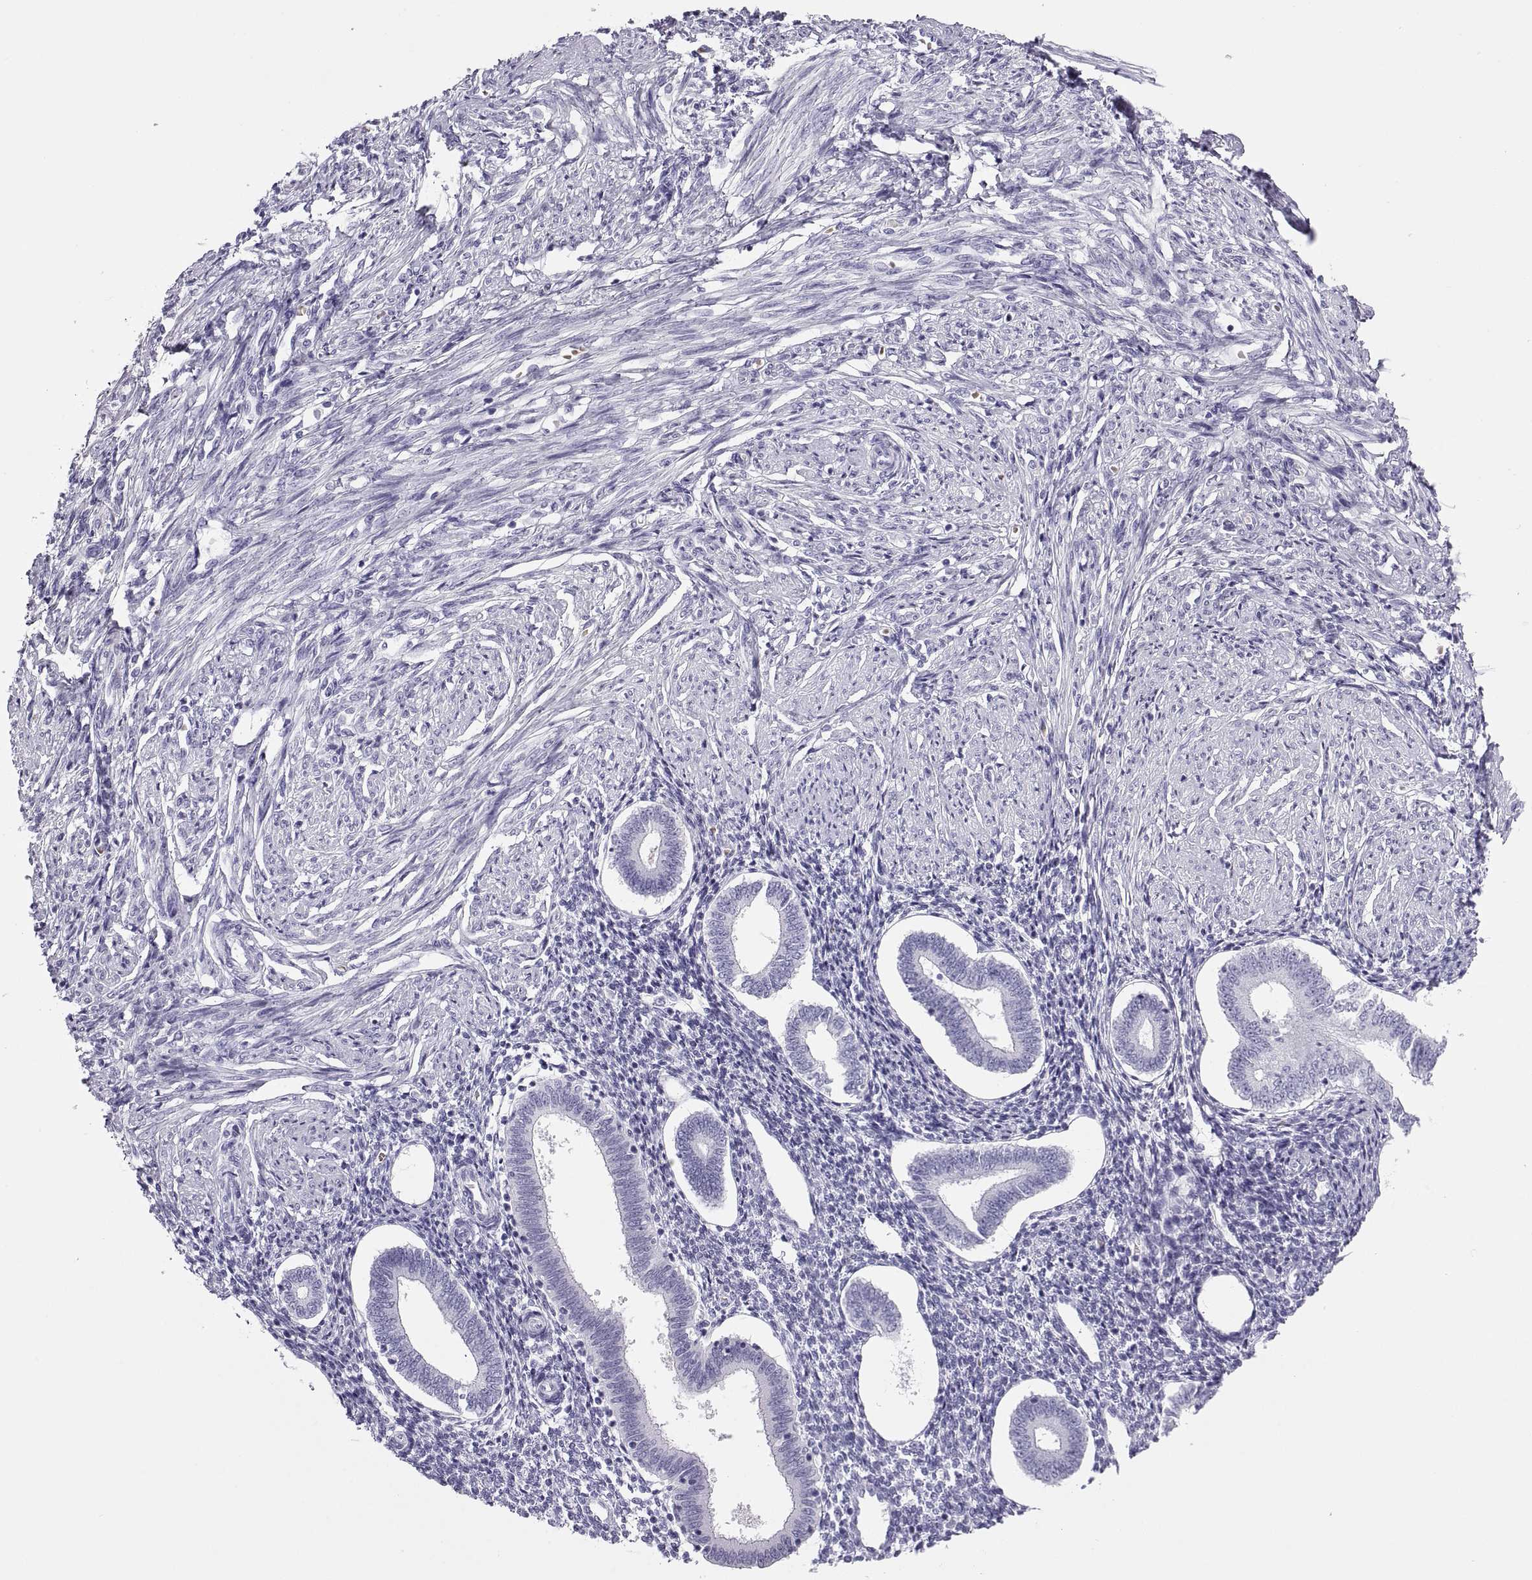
{"staining": {"intensity": "negative", "quantity": "none", "location": "none"}, "tissue": "endometrium", "cell_type": "Cells in endometrial stroma", "image_type": "normal", "snomed": [{"axis": "morphology", "description": "Normal tissue, NOS"}, {"axis": "topography", "description": "Endometrium"}], "caption": "High power microscopy micrograph of an IHC micrograph of unremarkable endometrium, revealing no significant positivity in cells in endometrial stroma. The staining is performed using DAB brown chromogen with nuclei counter-stained in using hematoxylin.", "gene": "SEMG1", "patient": {"sex": "female", "age": 40}}